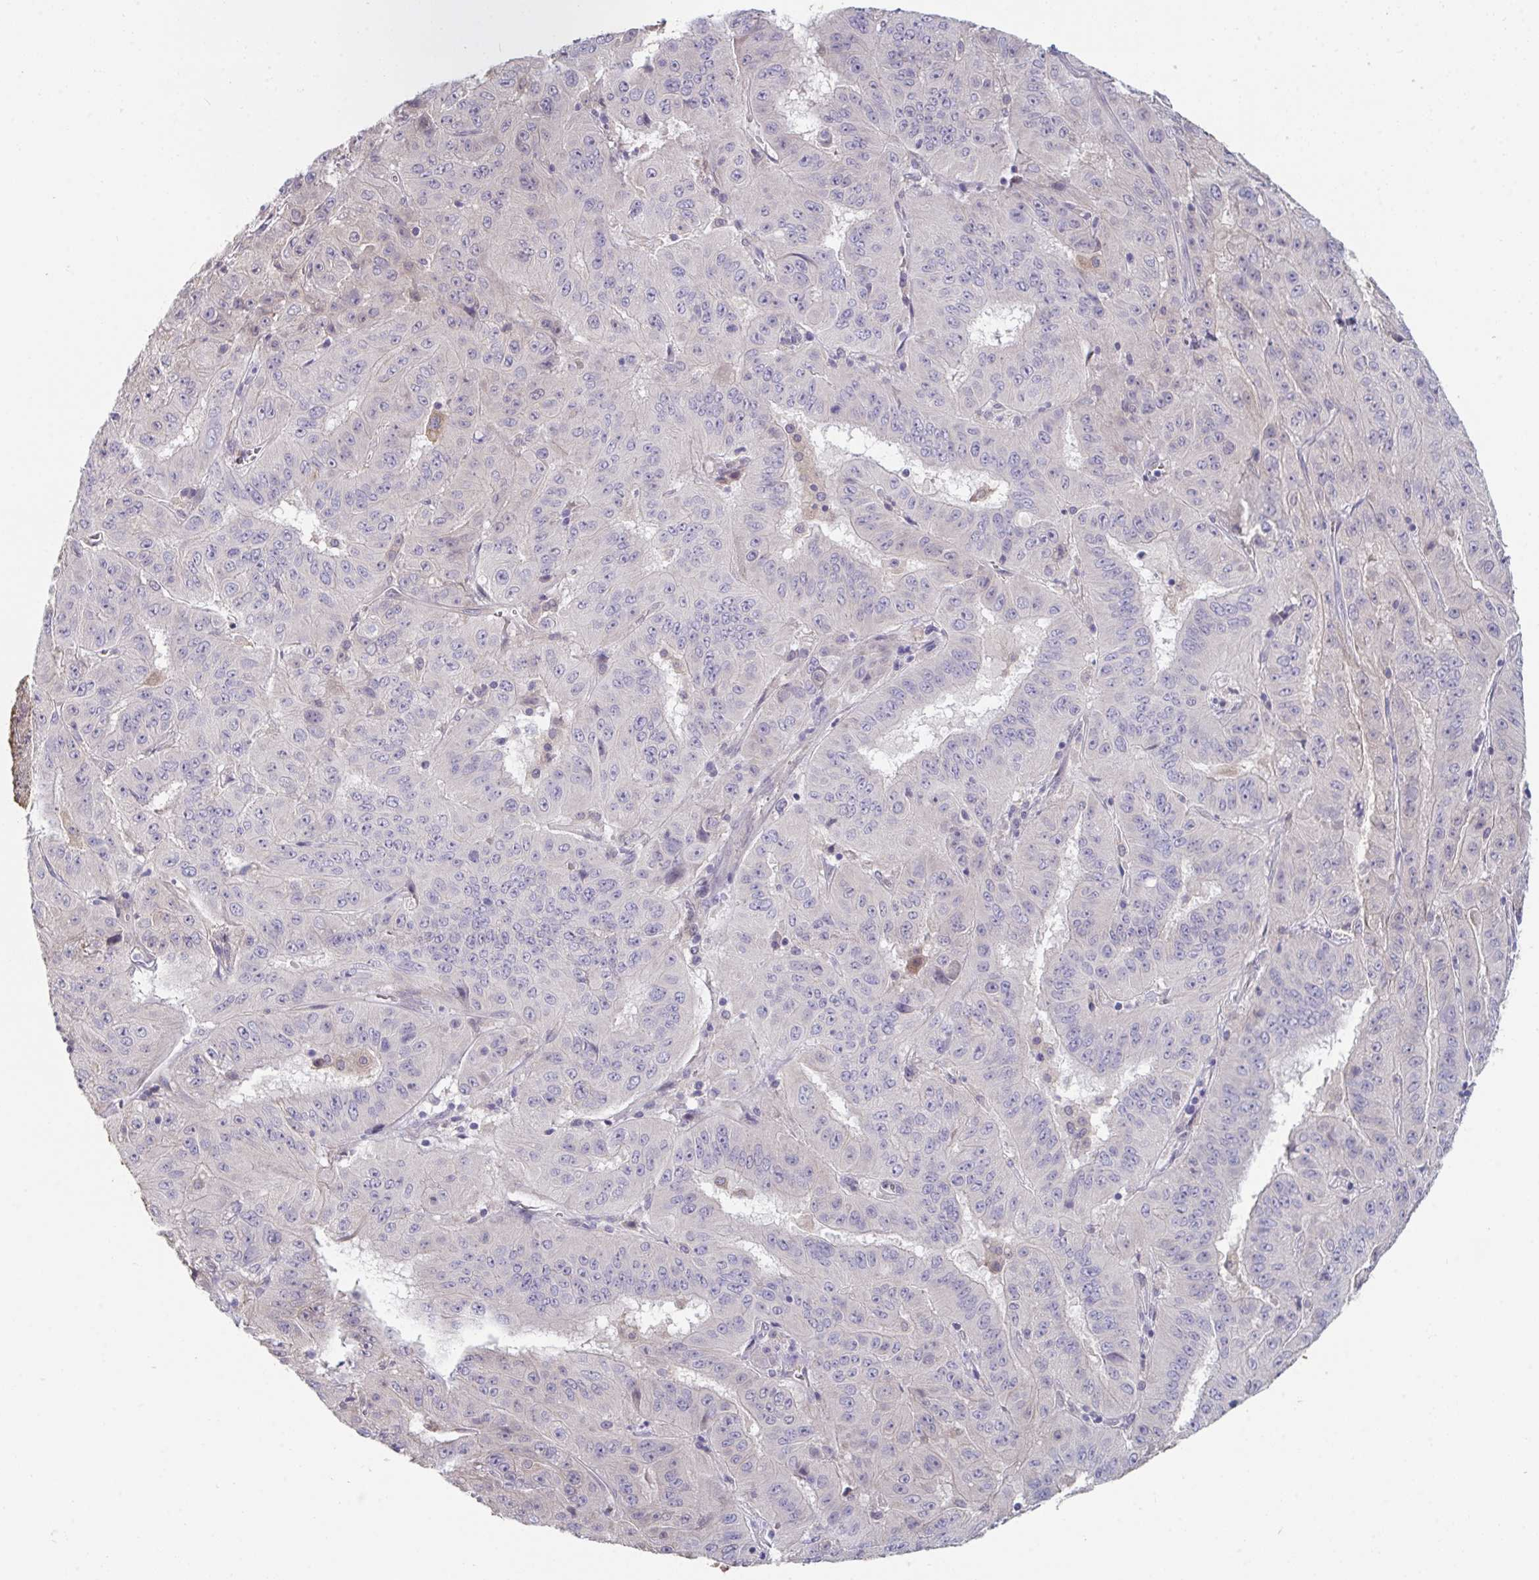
{"staining": {"intensity": "negative", "quantity": "none", "location": "none"}, "tissue": "pancreatic cancer", "cell_type": "Tumor cells", "image_type": "cancer", "snomed": [{"axis": "morphology", "description": "Adenocarcinoma, NOS"}, {"axis": "topography", "description": "Pancreas"}], "caption": "This image is of pancreatic cancer (adenocarcinoma) stained with immunohistochemistry to label a protein in brown with the nuclei are counter-stained blue. There is no staining in tumor cells. (DAB immunohistochemistry (IHC) visualized using brightfield microscopy, high magnification).", "gene": "PTPRD", "patient": {"sex": "male", "age": 63}}